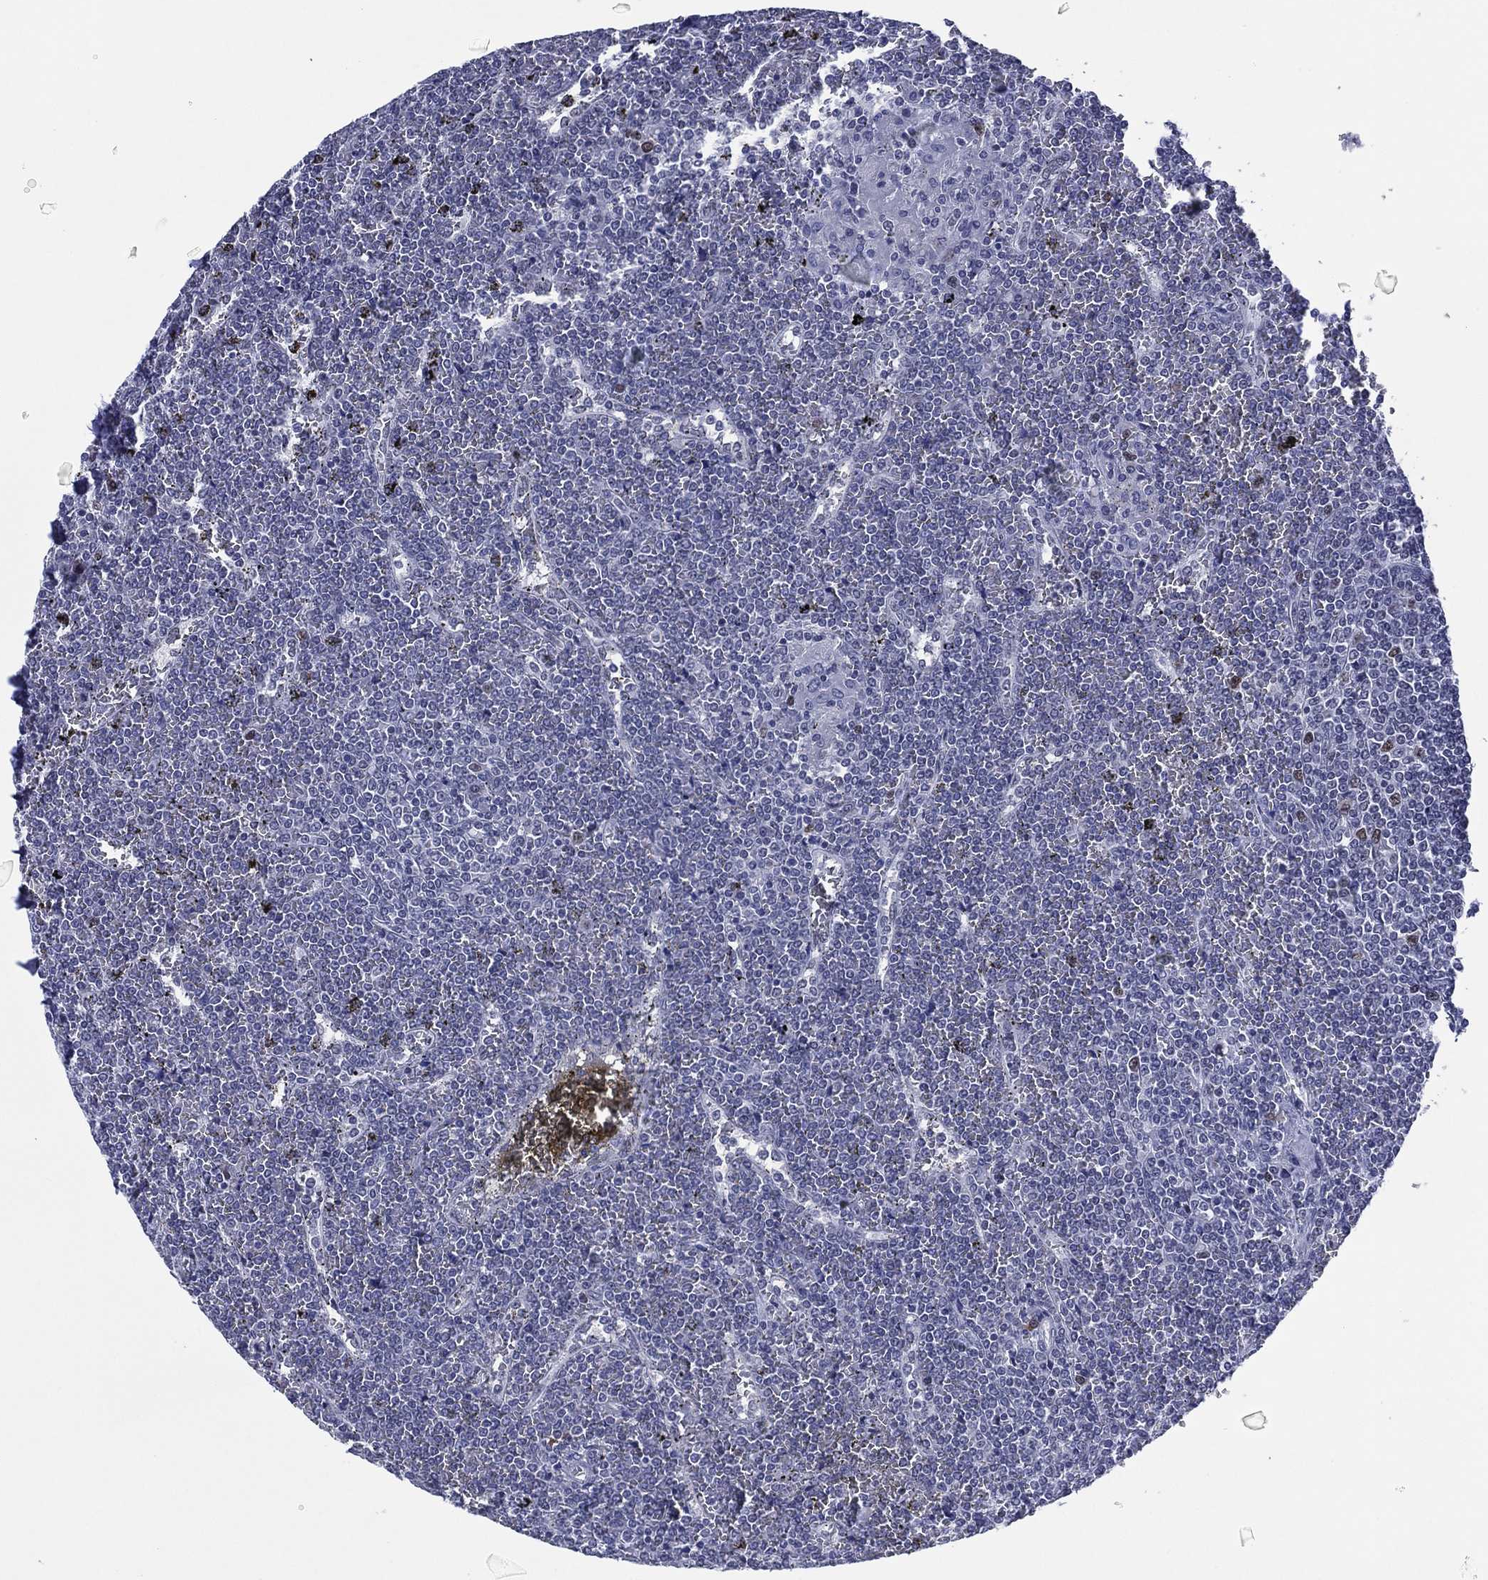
{"staining": {"intensity": "strong", "quantity": "<25%", "location": "nuclear"}, "tissue": "lymphoma", "cell_type": "Tumor cells", "image_type": "cancer", "snomed": [{"axis": "morphology", "description": "Malignant lymphoma, non-Hodgkin's type, Low grade"}, {"axis": "topography", "description": "Spleen"}], "caption": "DAB (3,3'-diaminobenzidine) immunohistochemical staining of low-grade malignant lymphoma, non-Hodgkin's type displays strong nuclear protein staining in about <25% of tumor cells. (IHC, brightfield microscopy, high magnification).", "gene": "GATA6", "patient": {"sex": "female", "age": 19}}